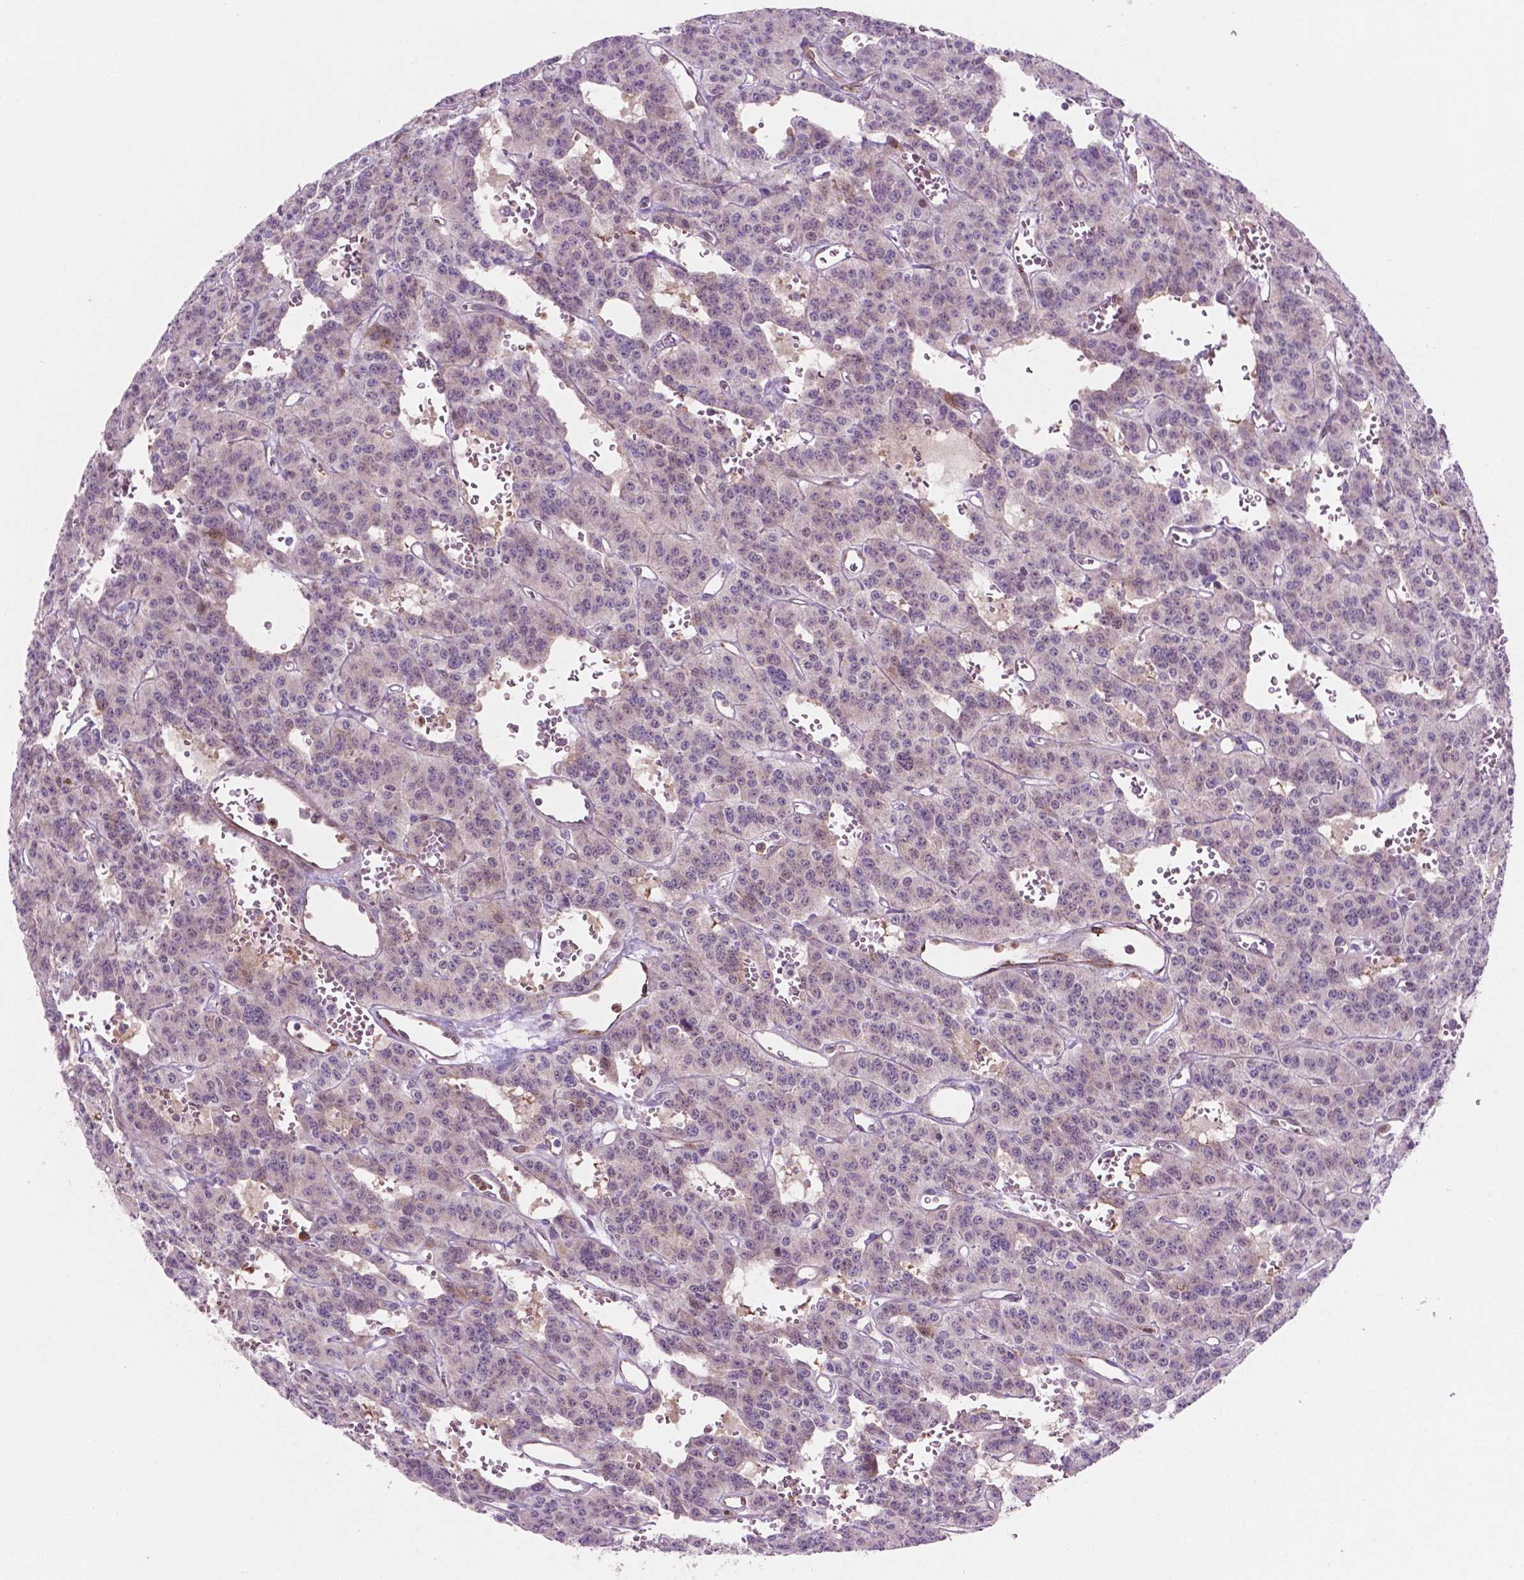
{"staining": {"intensity": "moderate", "quantity": "<25%", "location": "nuclear"}, "tissue": "carcinoid", "cell_type": "Tumor cells", "image_type": "cancer", "snomed": [{"axis": "morphology", "description": "Carcinoid, malignant, NOS"}, {"axis": "topography", "description": "Lung"}], "caption": "This image demonstrates IHC staining of human carcinoid, with low moderate nuclear positivity in approximately <25% of tumor cells.", "gene": "LDHA", "patient": {"sex": "female", "age": 71}}